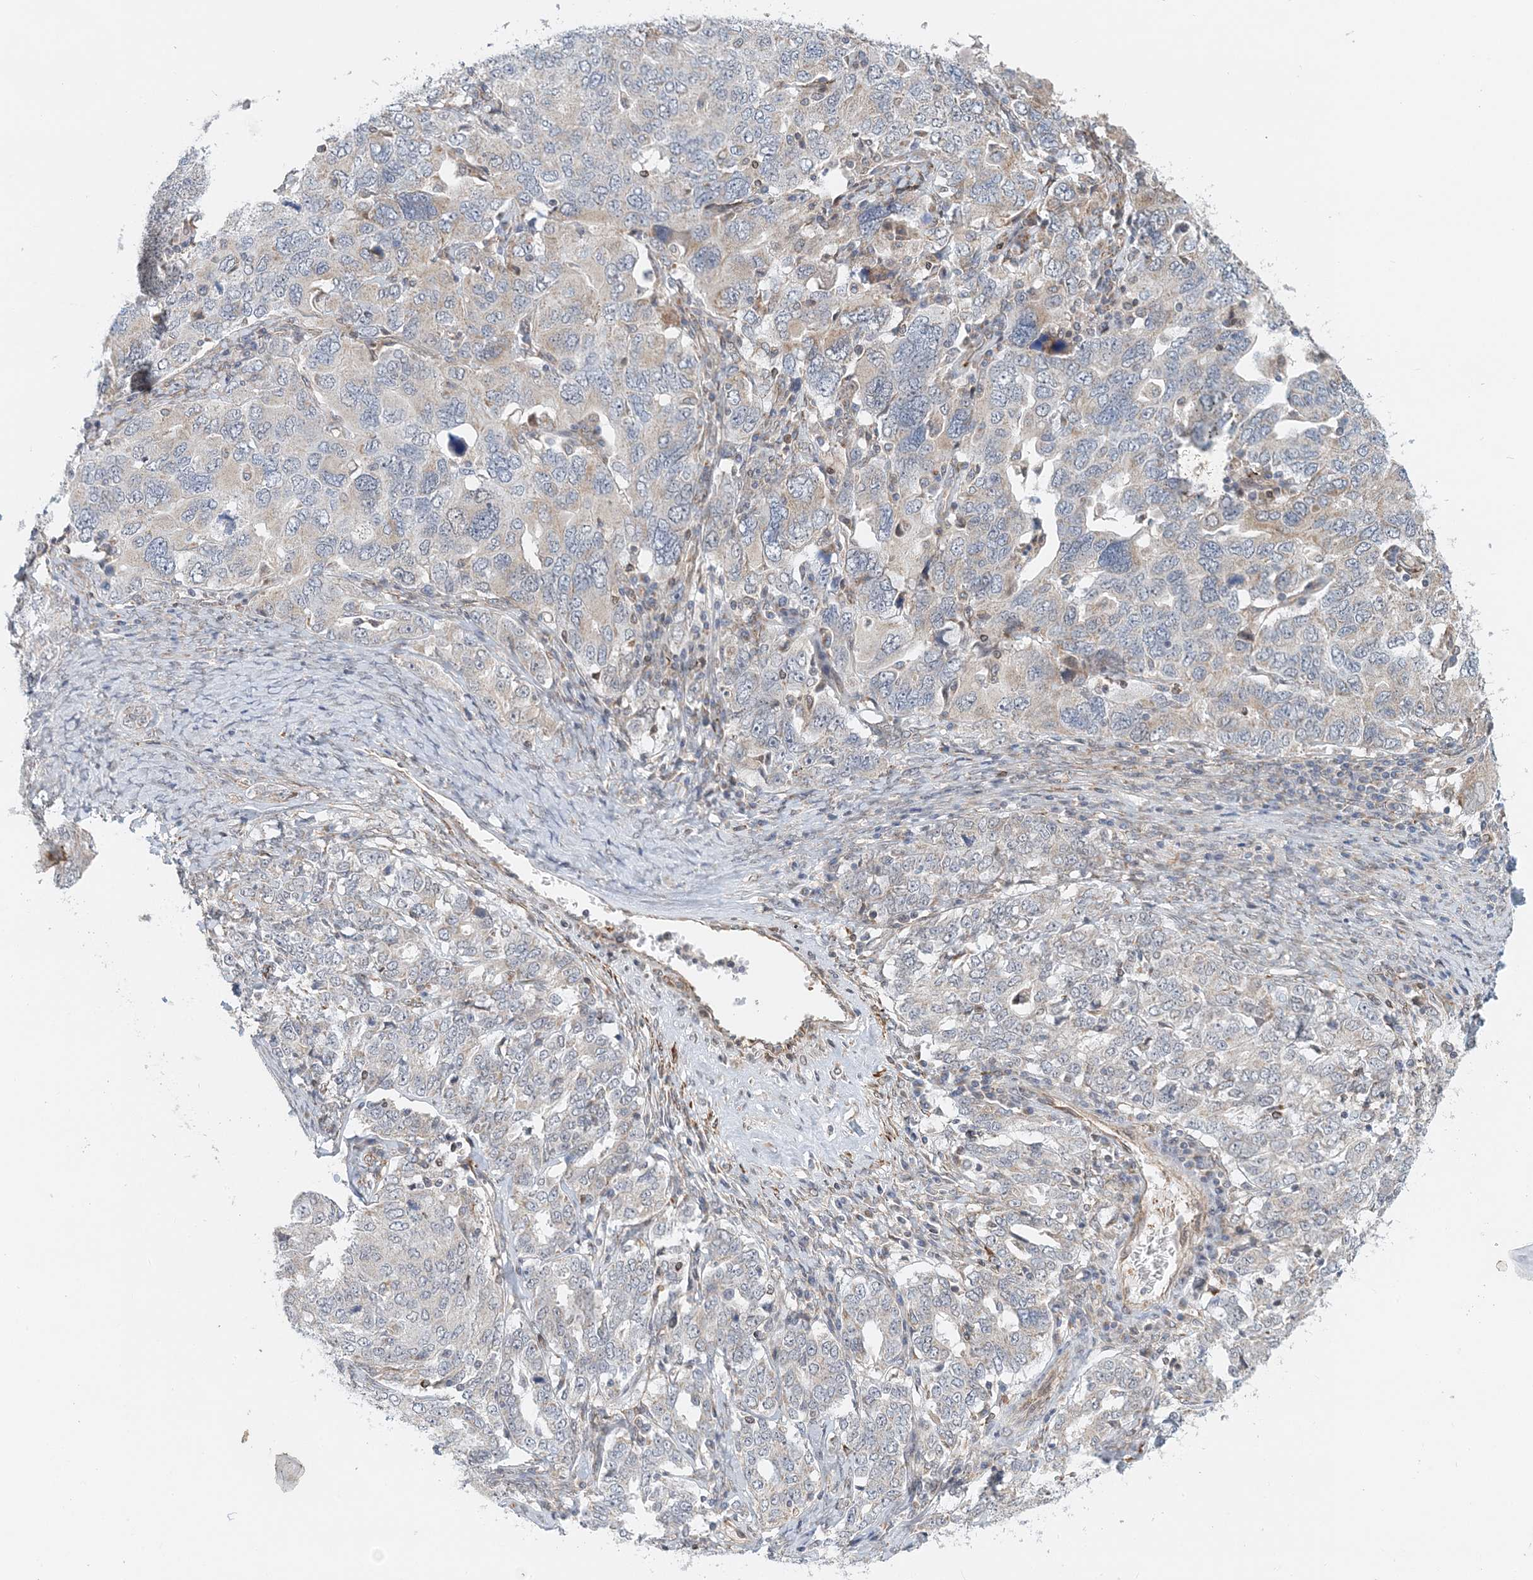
{"staining": {"intensity": "negative", "quantity": "none", "location": "none"}, "tissue": "ovarian cancer", "cell_type": "Tumor cells", "image_type": "cancer", "snomed": [{"axis": "morphology", "description": "Carcinoma, endometroid"}, {"axis": "topography", "description": "Ovary"}], "caption": "IHC histopathology image of neoplastic tissue: human ovarian cancer (endometroid carcinoma) stained with DAB exhibits no significant protein expression in tumor cells.", "gene": "PCYOX1L", "patient": {"sex": "female", "age": 62}}